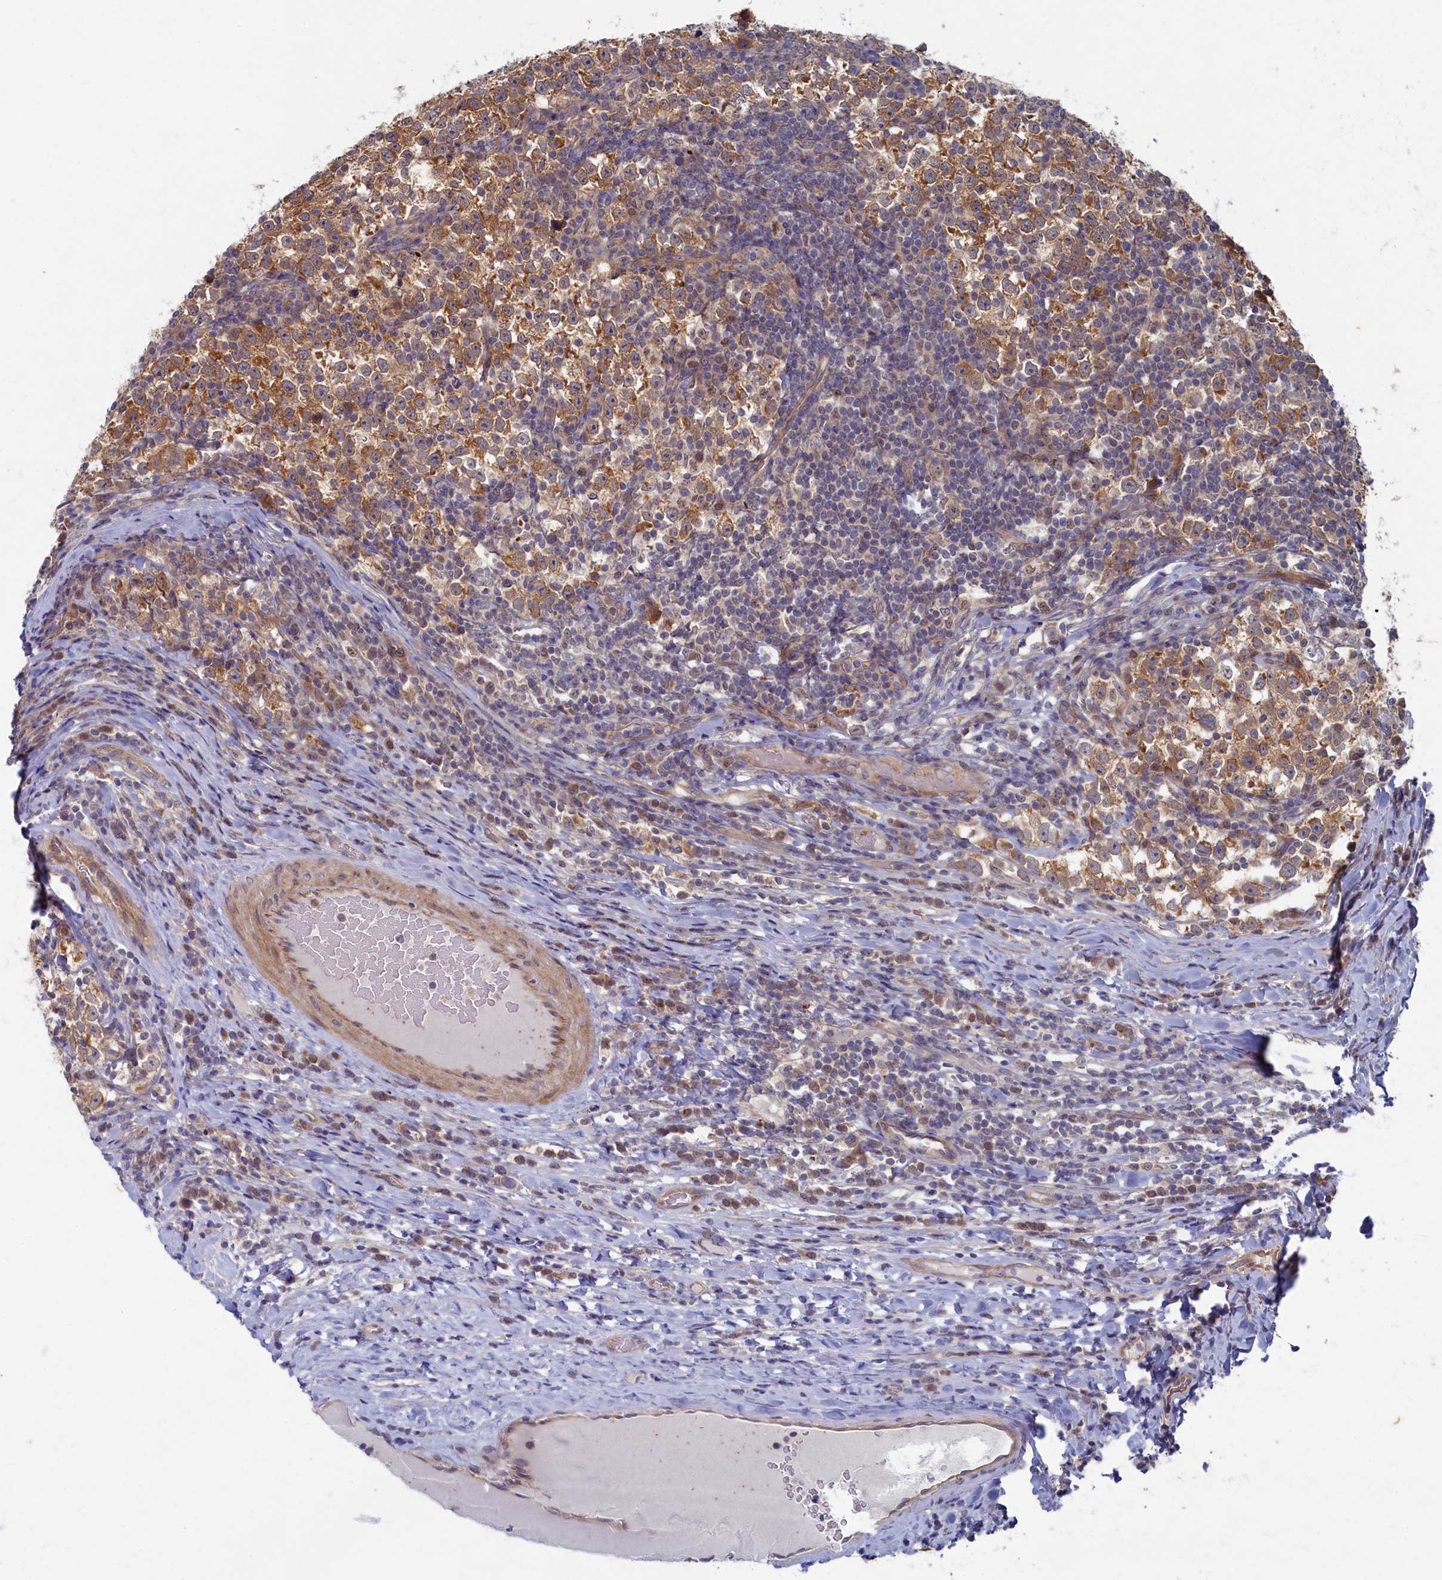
{"staining": {"intensity": "moderate", "quantity": ">75%", "location": "cytoplasmic/membranous"}, "tissue": "testis cancer", "cell_type": "Tumor cells", "image_type": "cancer", "snomed": [{"axis": "morphology", "description": "Normal tissue, NOS"}, {"axis": "morphology", "description": "Seminoma, NOS"}, {"axis": "topography", "description": "Testis"}], "caption": "About >75% of tumor cells in testis cancer display moderate cytoplasmic/membranous protein expression as visualized by brown immunohistochemical staining.", "gene": "WDR59", "patient": {"sex": "male", "age": 43}}